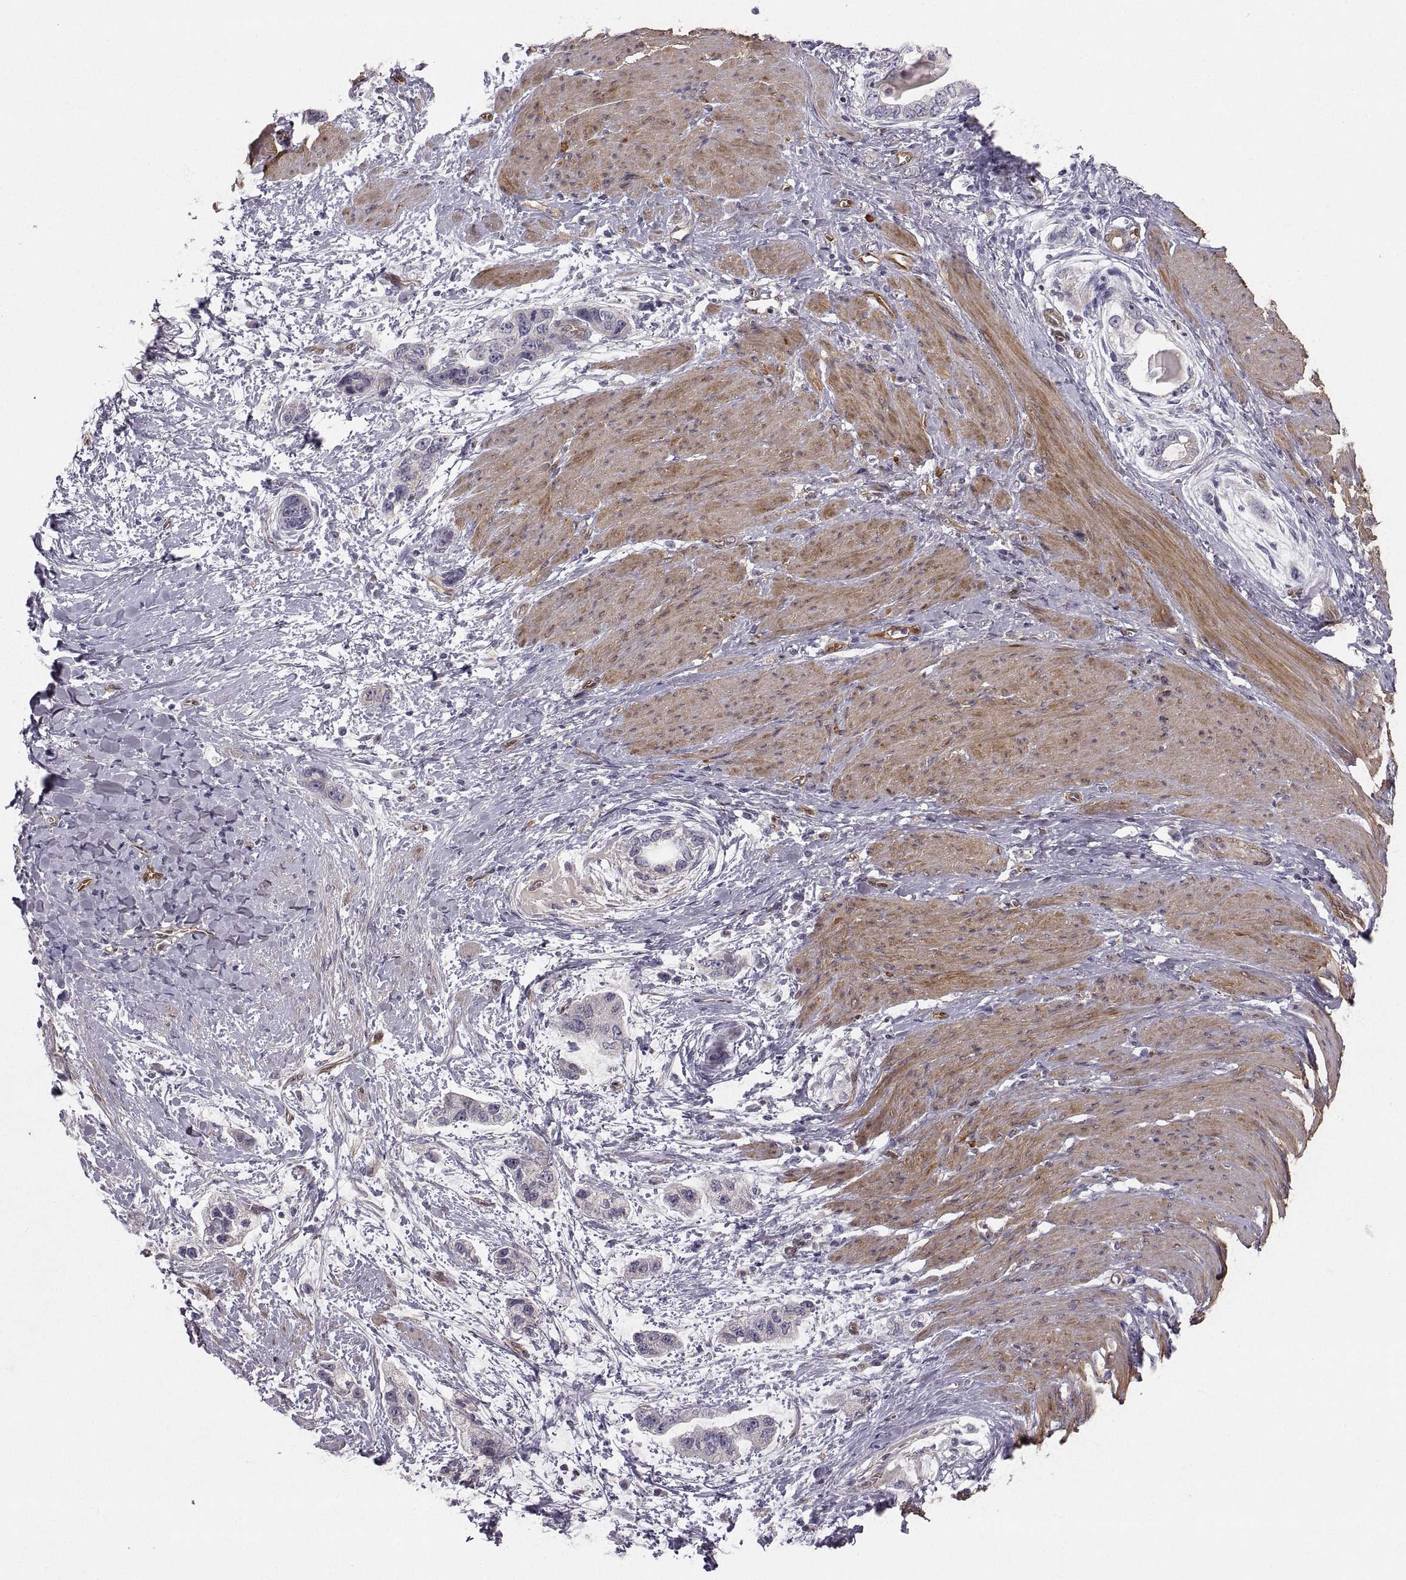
{"staining": {"intensity": "negative", "quantity": "none", "location": "none"}, "tissue": "stomach cancer", "cell_type": "Tumor cells", "image_type": "cancer", "snomed": [{"axis": "morphology", "description": "Adenocarcinoma, NOS"}, {"axis": "topography", "description": "Stomach, lower"}], "caption": "Immunohistochemistry of human stomach adenocarcinoma demonstrates no staining in tumor cells. The staining is performed using DAB brown chromogen with nuclei counter-stained in using hematoxylin.", "gene": "PGM5", "patient": {"sex": "female", "age": 93}}